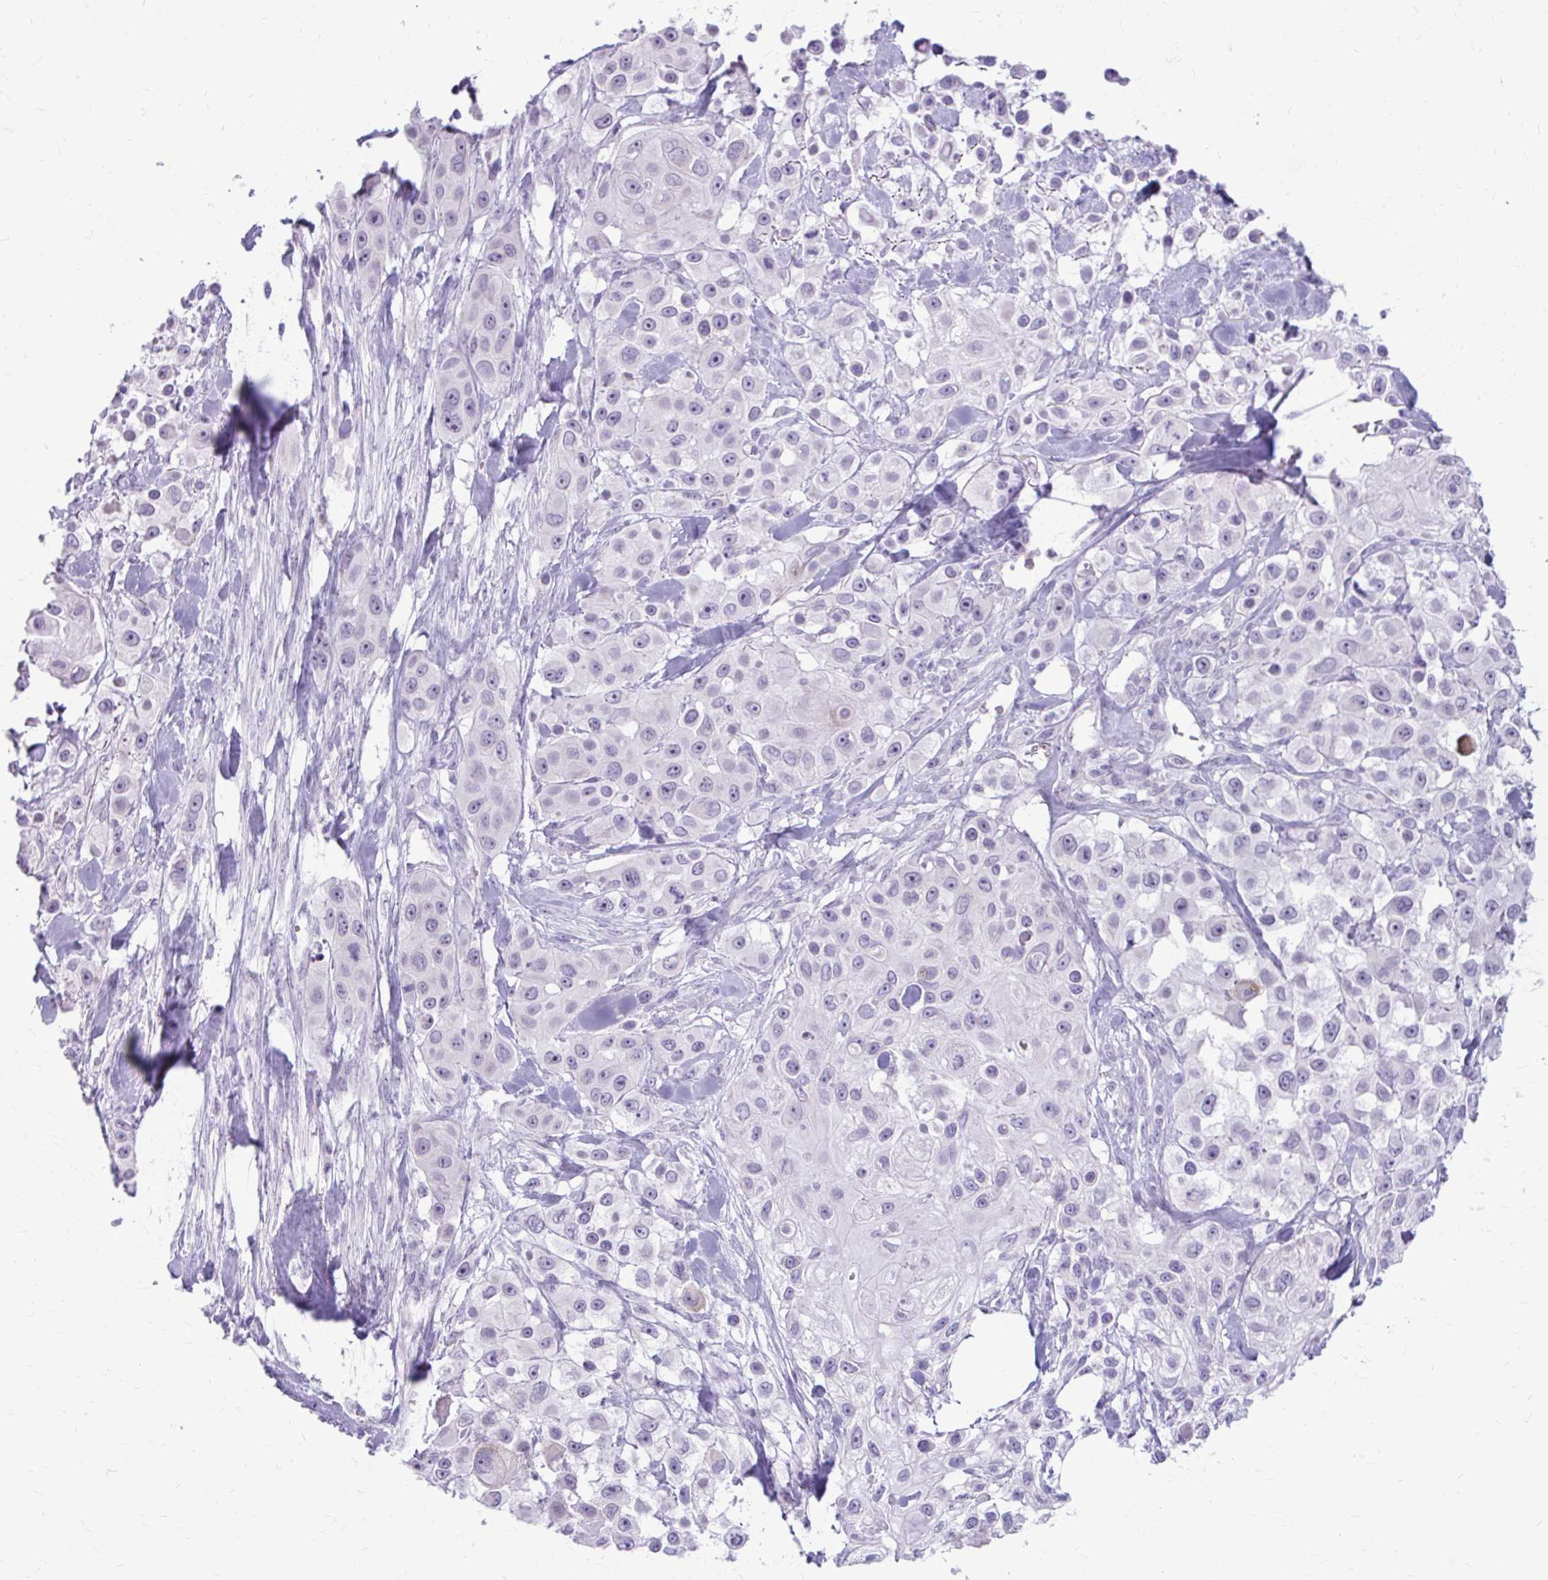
{"staining": {"intensity": "negative", "quantity": "none", "location": "none"}, "tissue": "skin cancer", "cell_type": "Tumor cells", "image_type": "cancer", "snomed": [{"axis": "morphology", "description": "Squamous cell carcinoma, NOS"}, {"axis": "topography", "description": "Skin"}], "caption": "DAB immunohistochemical staining of skin cancer reveals no significant staining in tumor cells.", "gene": "CHIA", "patient": {"sex": "male", "age": 63}}